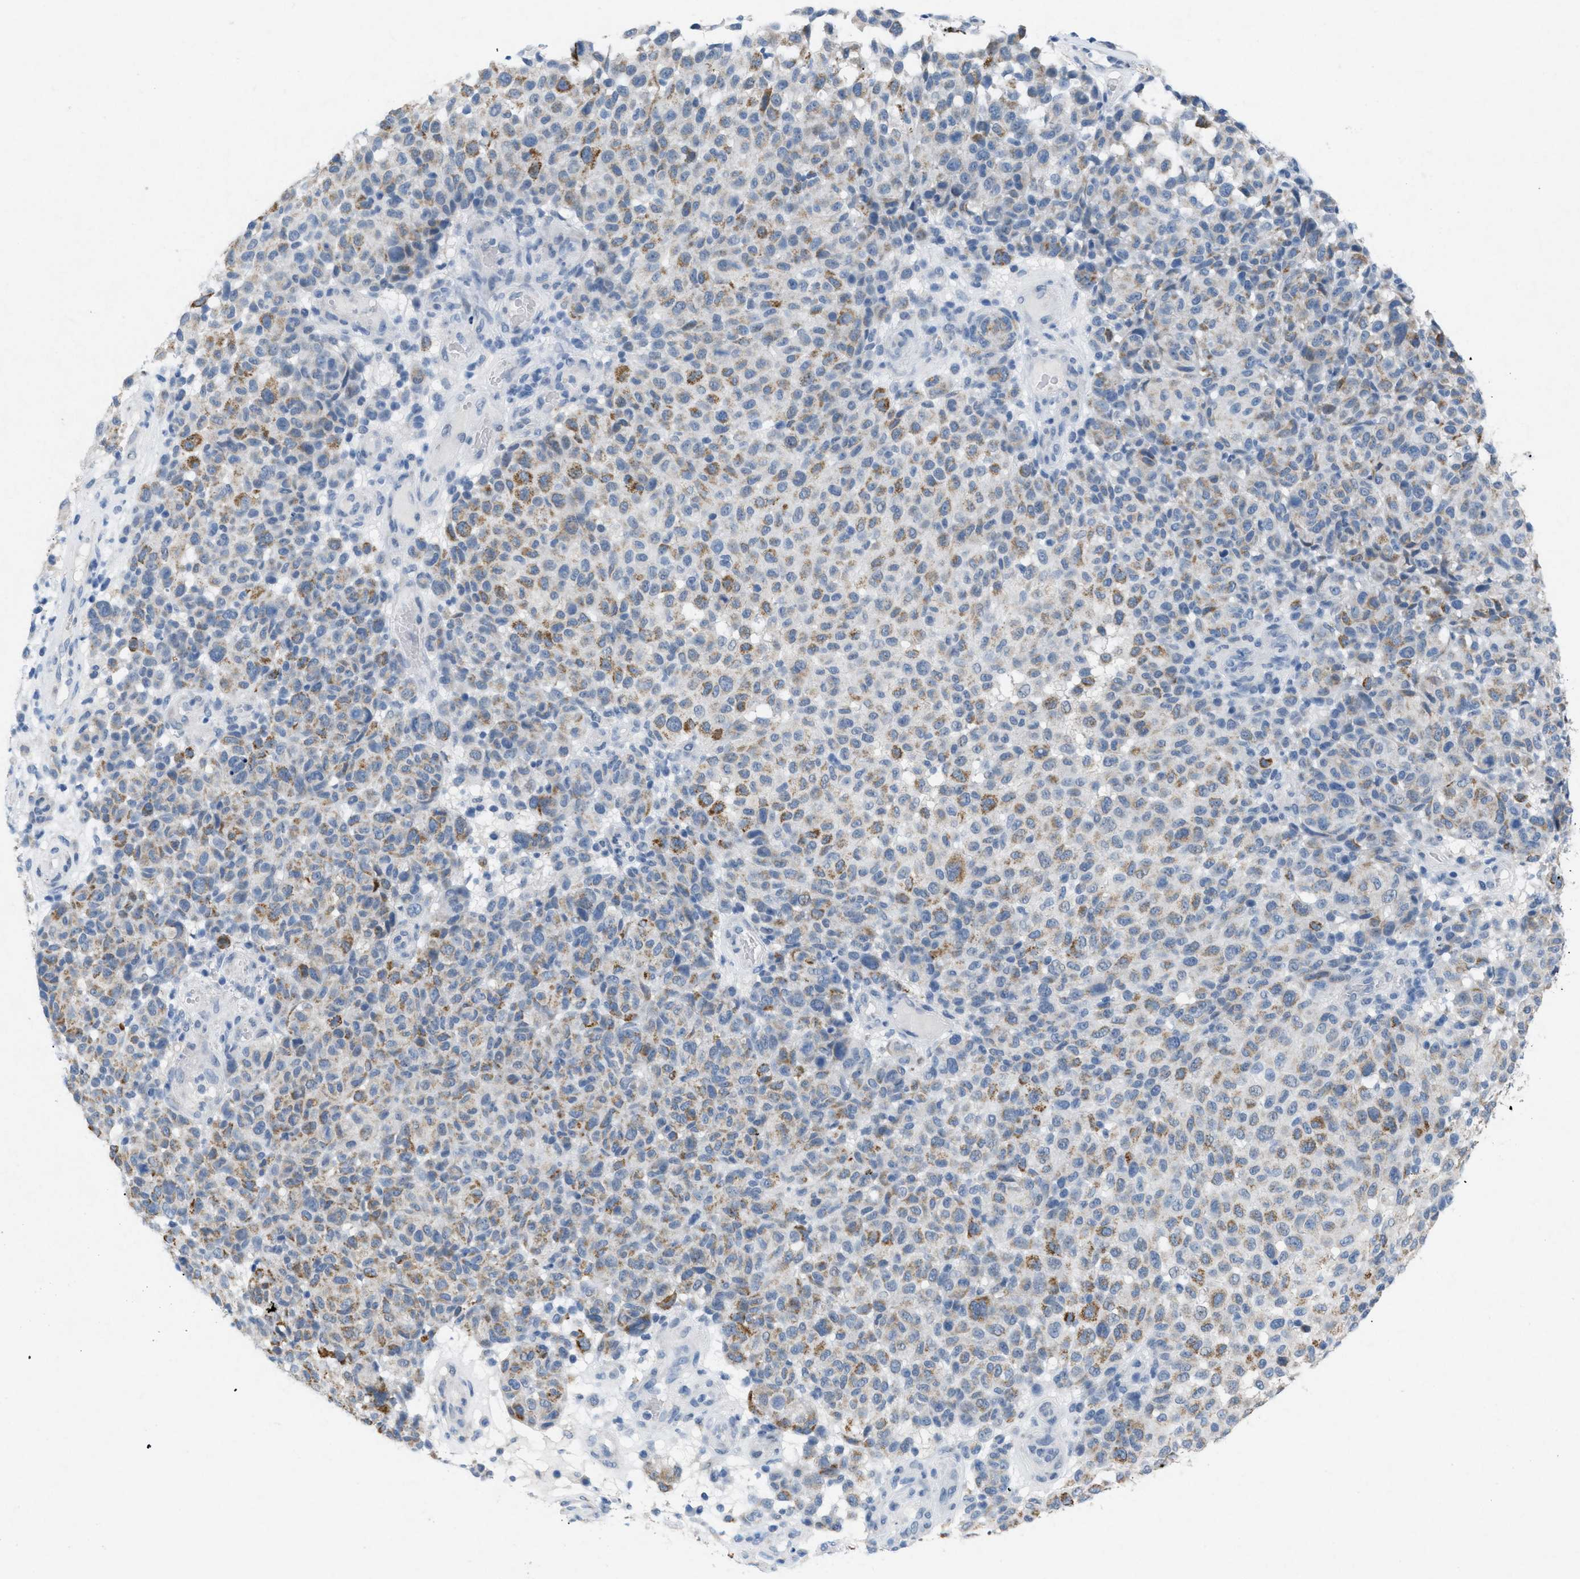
{"staining": {"intensity": "negative", "quantity": "none", "location": "none"}, "tissue": "melanoma", "cell_type": "Tumor cells", "image_type": "cancer", "snomed": [{"axis": "morphology", "description": "Malignant melanoma, NOS"}, {"axis": "topography", "description": "Skin"}], "caption": "Immunohistochemical staining of human malignant melanoma shows no significant positivity in tumor cells. (DAB IHC with hematoxylin counter stain).", "gene": "TASOR", "patient": {"sex": "male", "age": 59}}